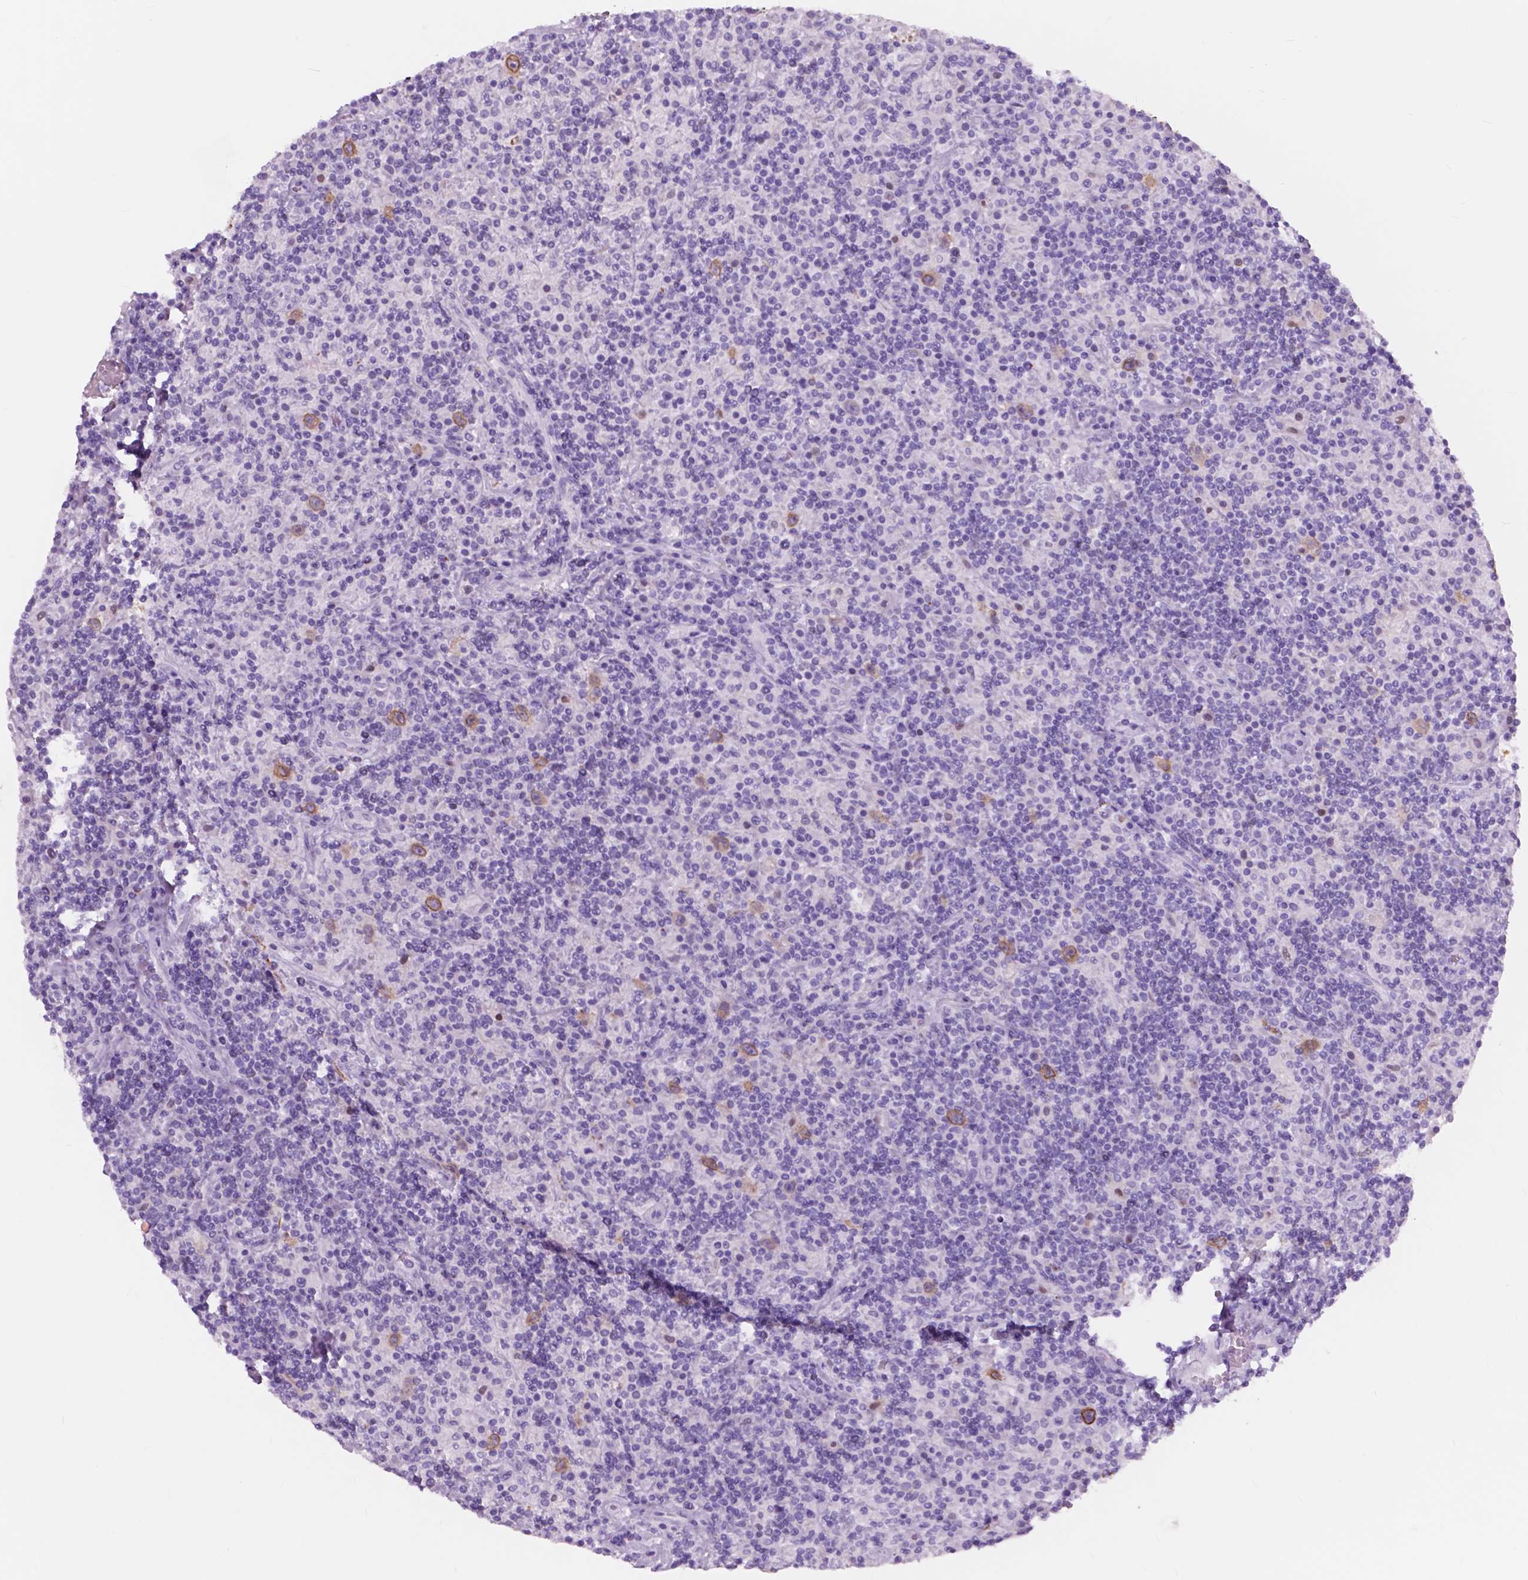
{"staining": {"intensity": "negative", "quantity": "none", "location": "none"}, "tissue": "lymphoma", "cell_type": "Tumor cells", "image_type": "cancer", "snomed": [{"axis": "morphology", "description": "Hodgkin's disease, NOS"}, {"axis": "topography", "description": "Lymph node"}], "caption": "A photomicrograph of Hodgkin's disease stained for a protein displays no brown staining in tumor cells.", "gene": "FXYD2", "patient": {"sex": "male", "age": 70}}